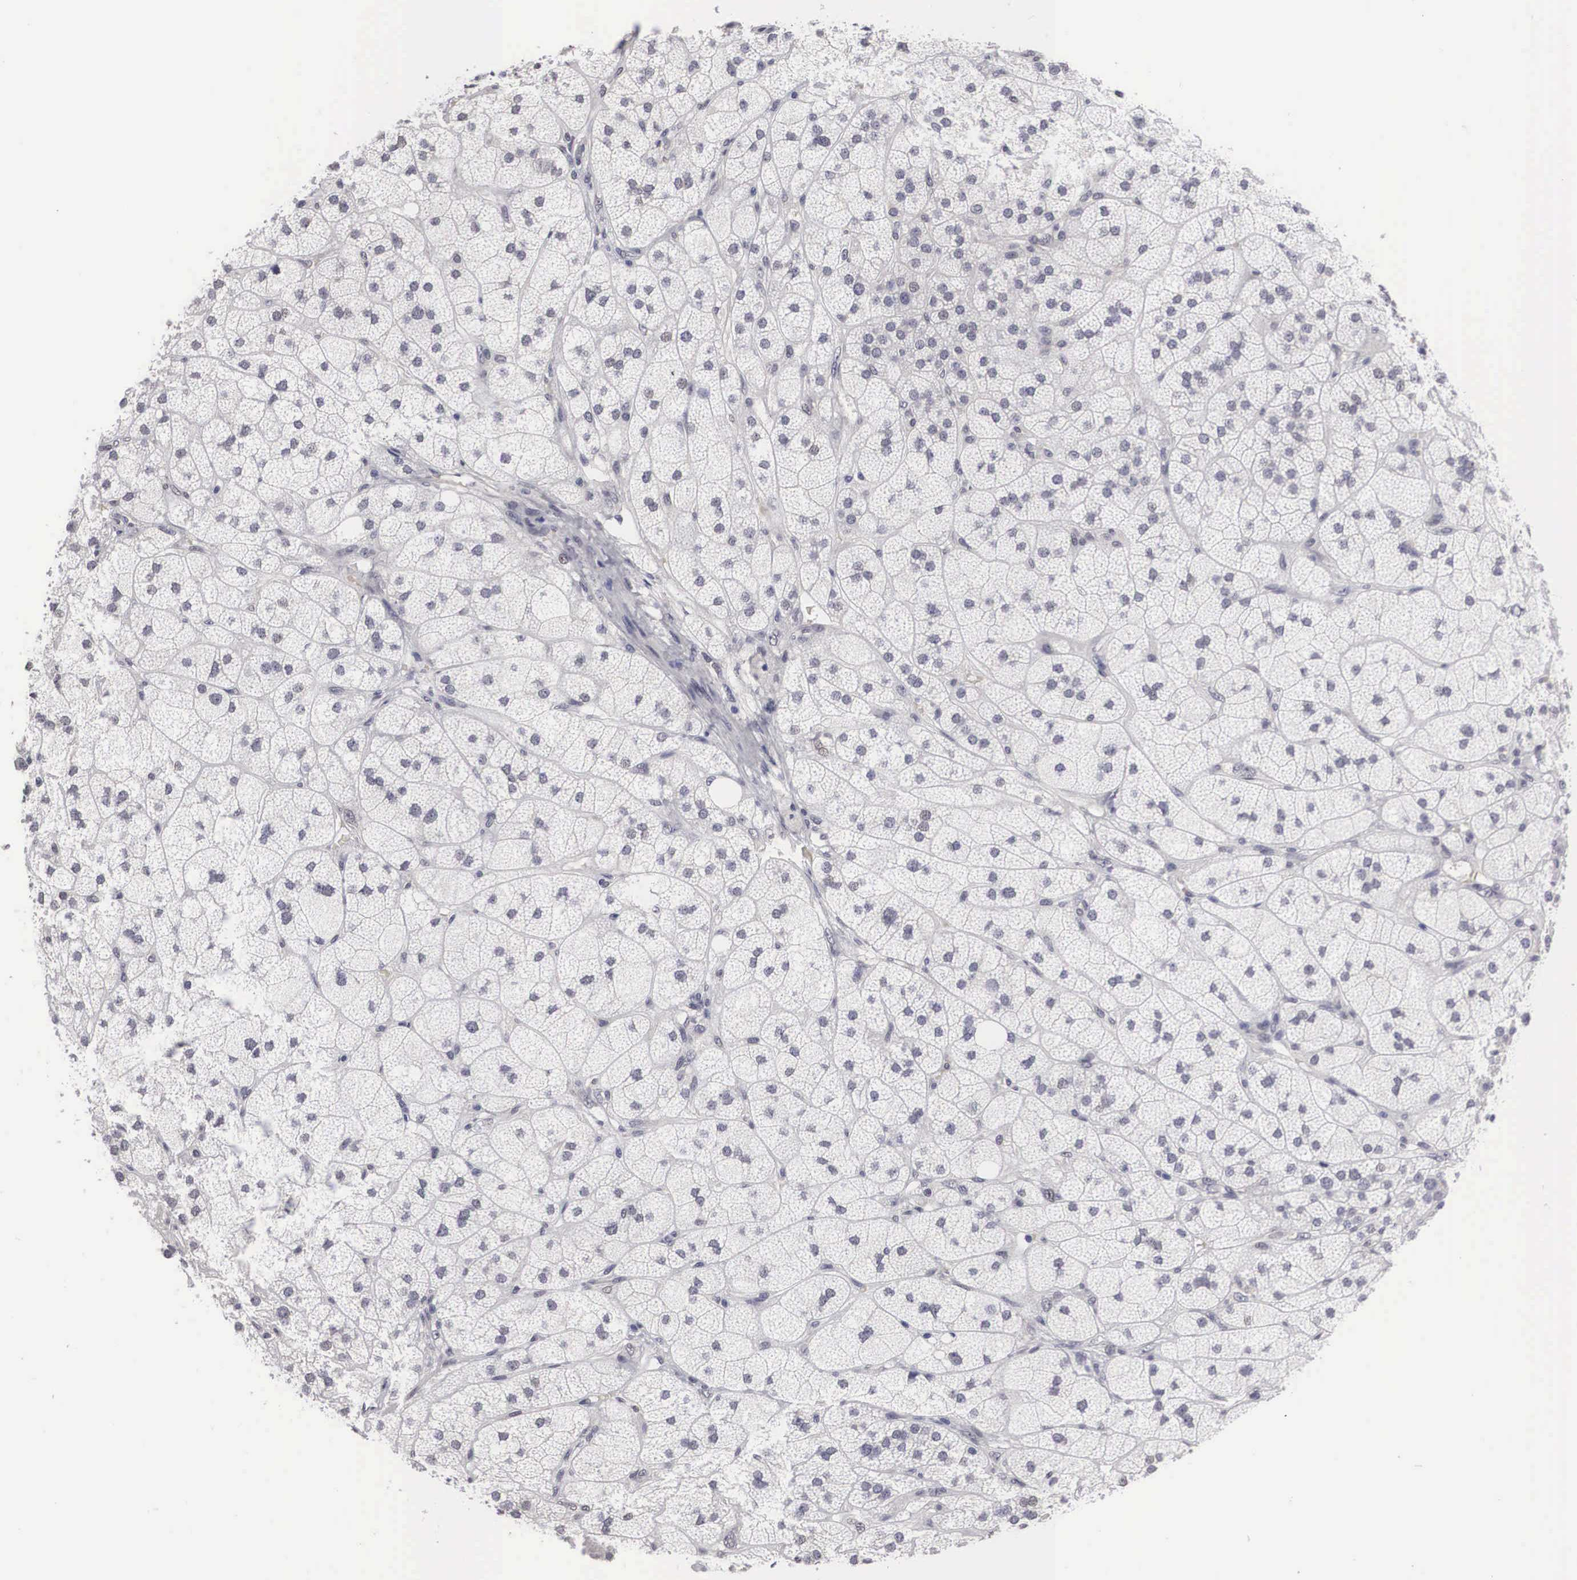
{"staining": {"intensity": "weak", "quantity": "<25%", "location": "cytoplasmic/membranous"}, "tissue": "adrenal gland", "cell_type": "Glandular cells", "image_type": "normal", "snomed": [{"axis": "morphology", "description": "Normal tissue, NOS"}, {"axis": "topography", "description": "Adrenal gland"}], "caption": "IHC micrograph of unremarkable adrenal gland: human adrenal gland stained with DAB reveals no significant protein staining in glandular cells. (Brightfield microscopy of DAB immunohistochemistry (IHC) at high magnification).", "gene": "OTX2", "patient": {"sex": "female", "age": 60}}